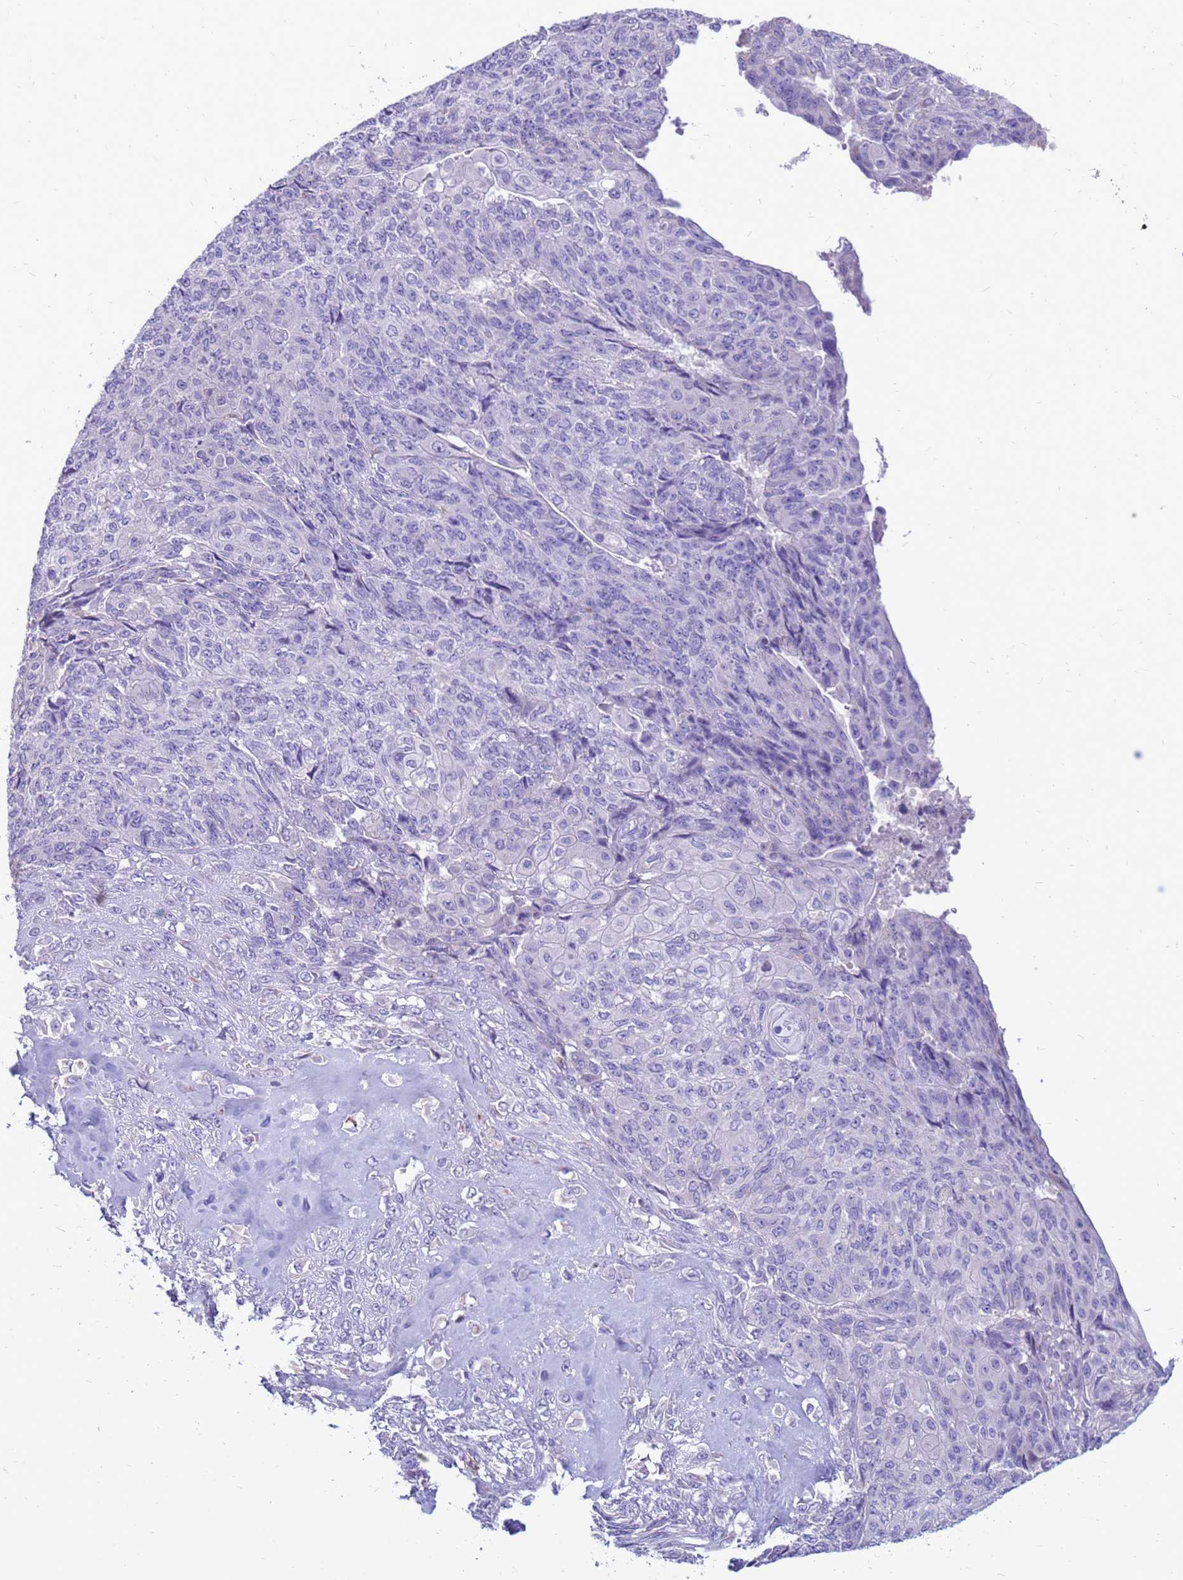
{"staining": {"intensity": "negative", "quantity": "none", "location": "none"}, "tissue": "endometrial cancer", "cell_type": "Tumor cells", "image_type": "cancer", "snomed": [{"axis": "morphology", "description": "Adenocarcinoma, NOS"}, {"axis": "topography", "description": "Endometrium"}], "caption": "Protein analysis of endometrial adenocarcinoma shows no significant staining in tumor cells.", "gene": "PDE10A", "patient": {"sex": "female", "age": 32}}